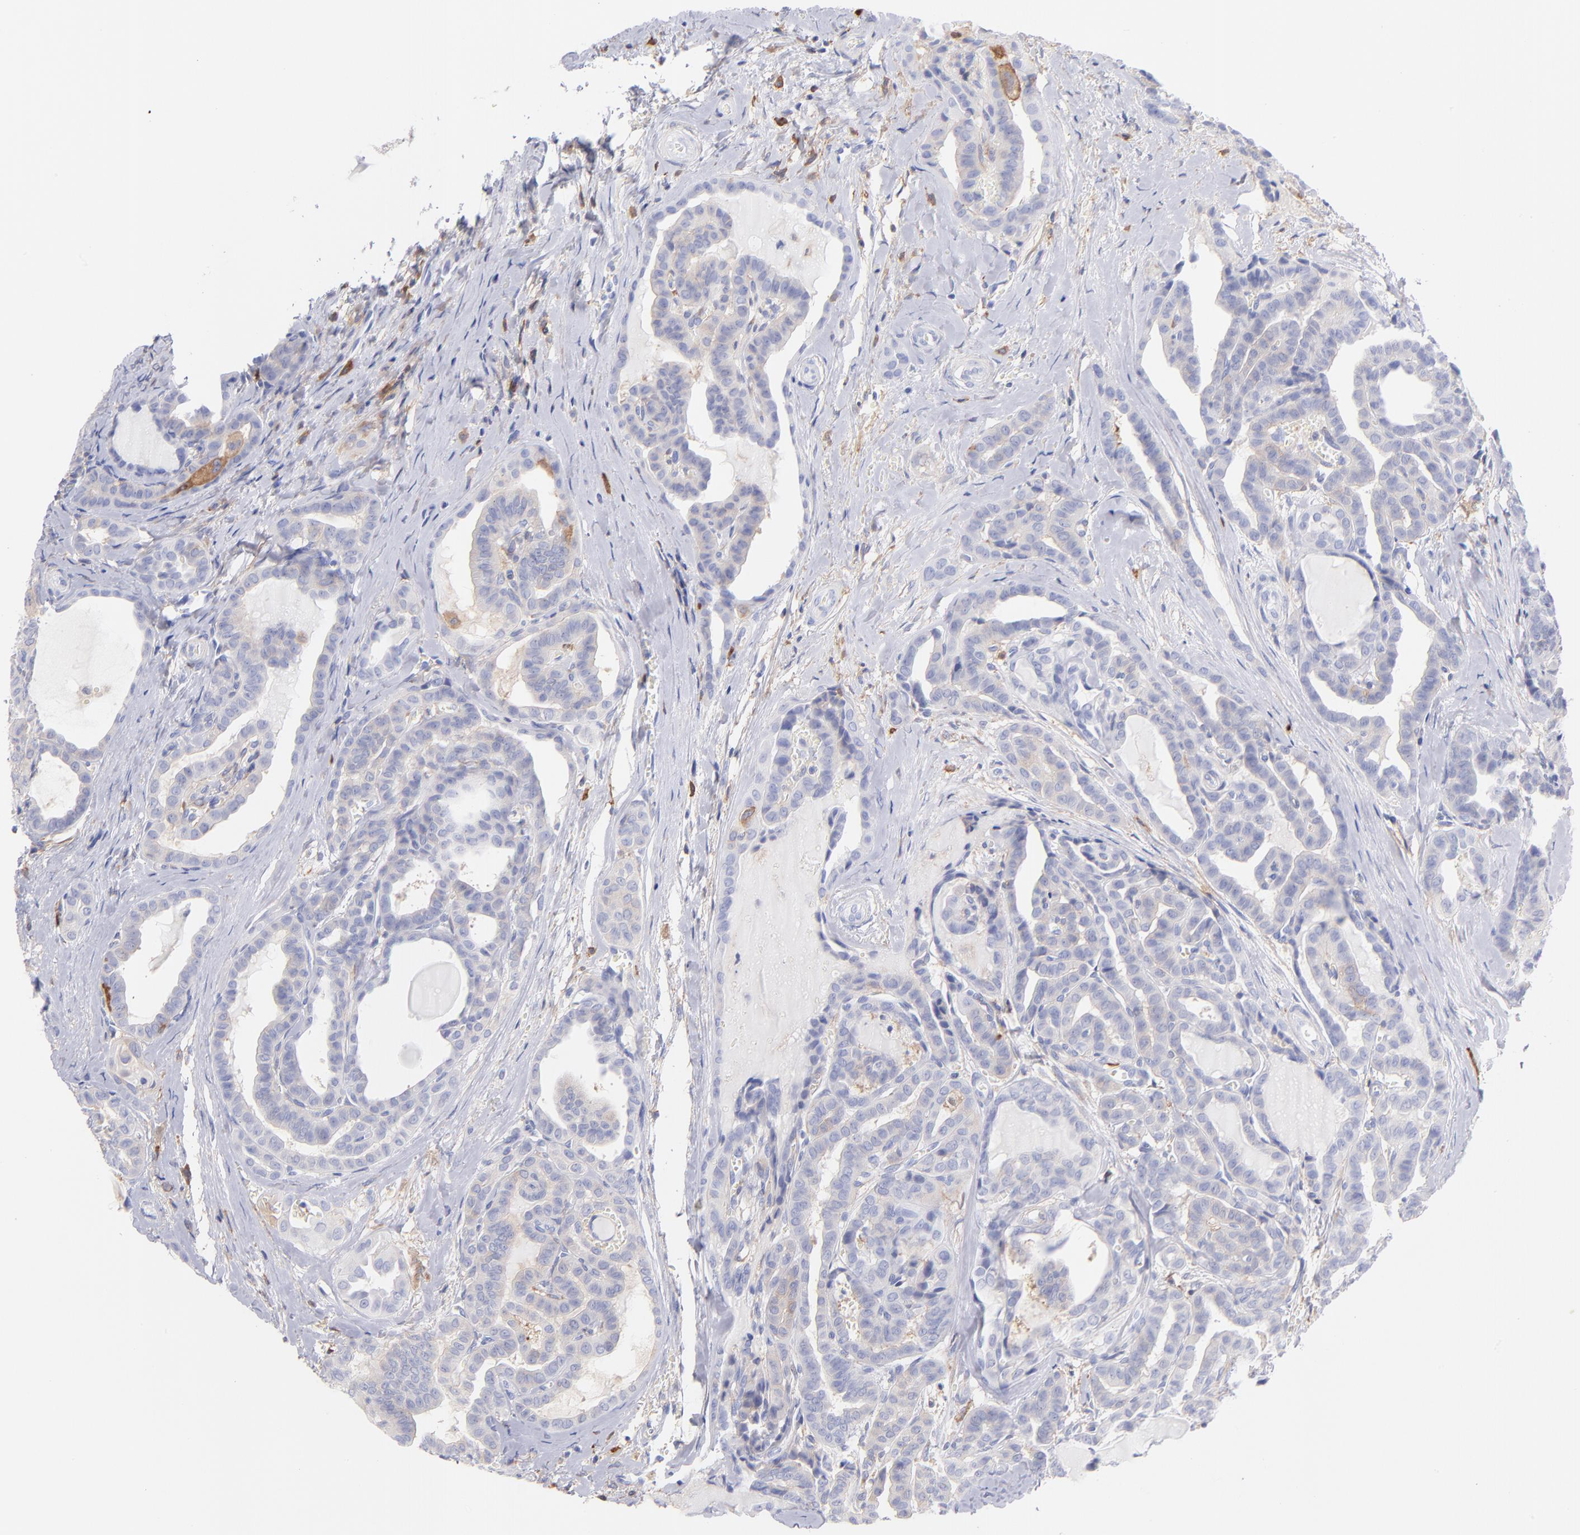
{"staining": {"intensity": "weak", "quantity": "25%-75%", "location": "cytoplasmic/membranous"}, "tissue": "thyroid cancer", "cell_type": "Tumor cells", "image_type": "cancer", "snomed": [{"axis": "morphology", "description": "Carcinoma, NOS"}, {"axis": "topography", "description": "Thyroid gland"}], "caption": "An immunohistochemistry histopathology image of tumor tissue is shown. Protein staining in brown highlights weak cytoplasmic/membranous positivity in thyroid carcinoma within tumor cells.", "gene": "PRKCA", "patient": {"sex": "female", "age": 91}}